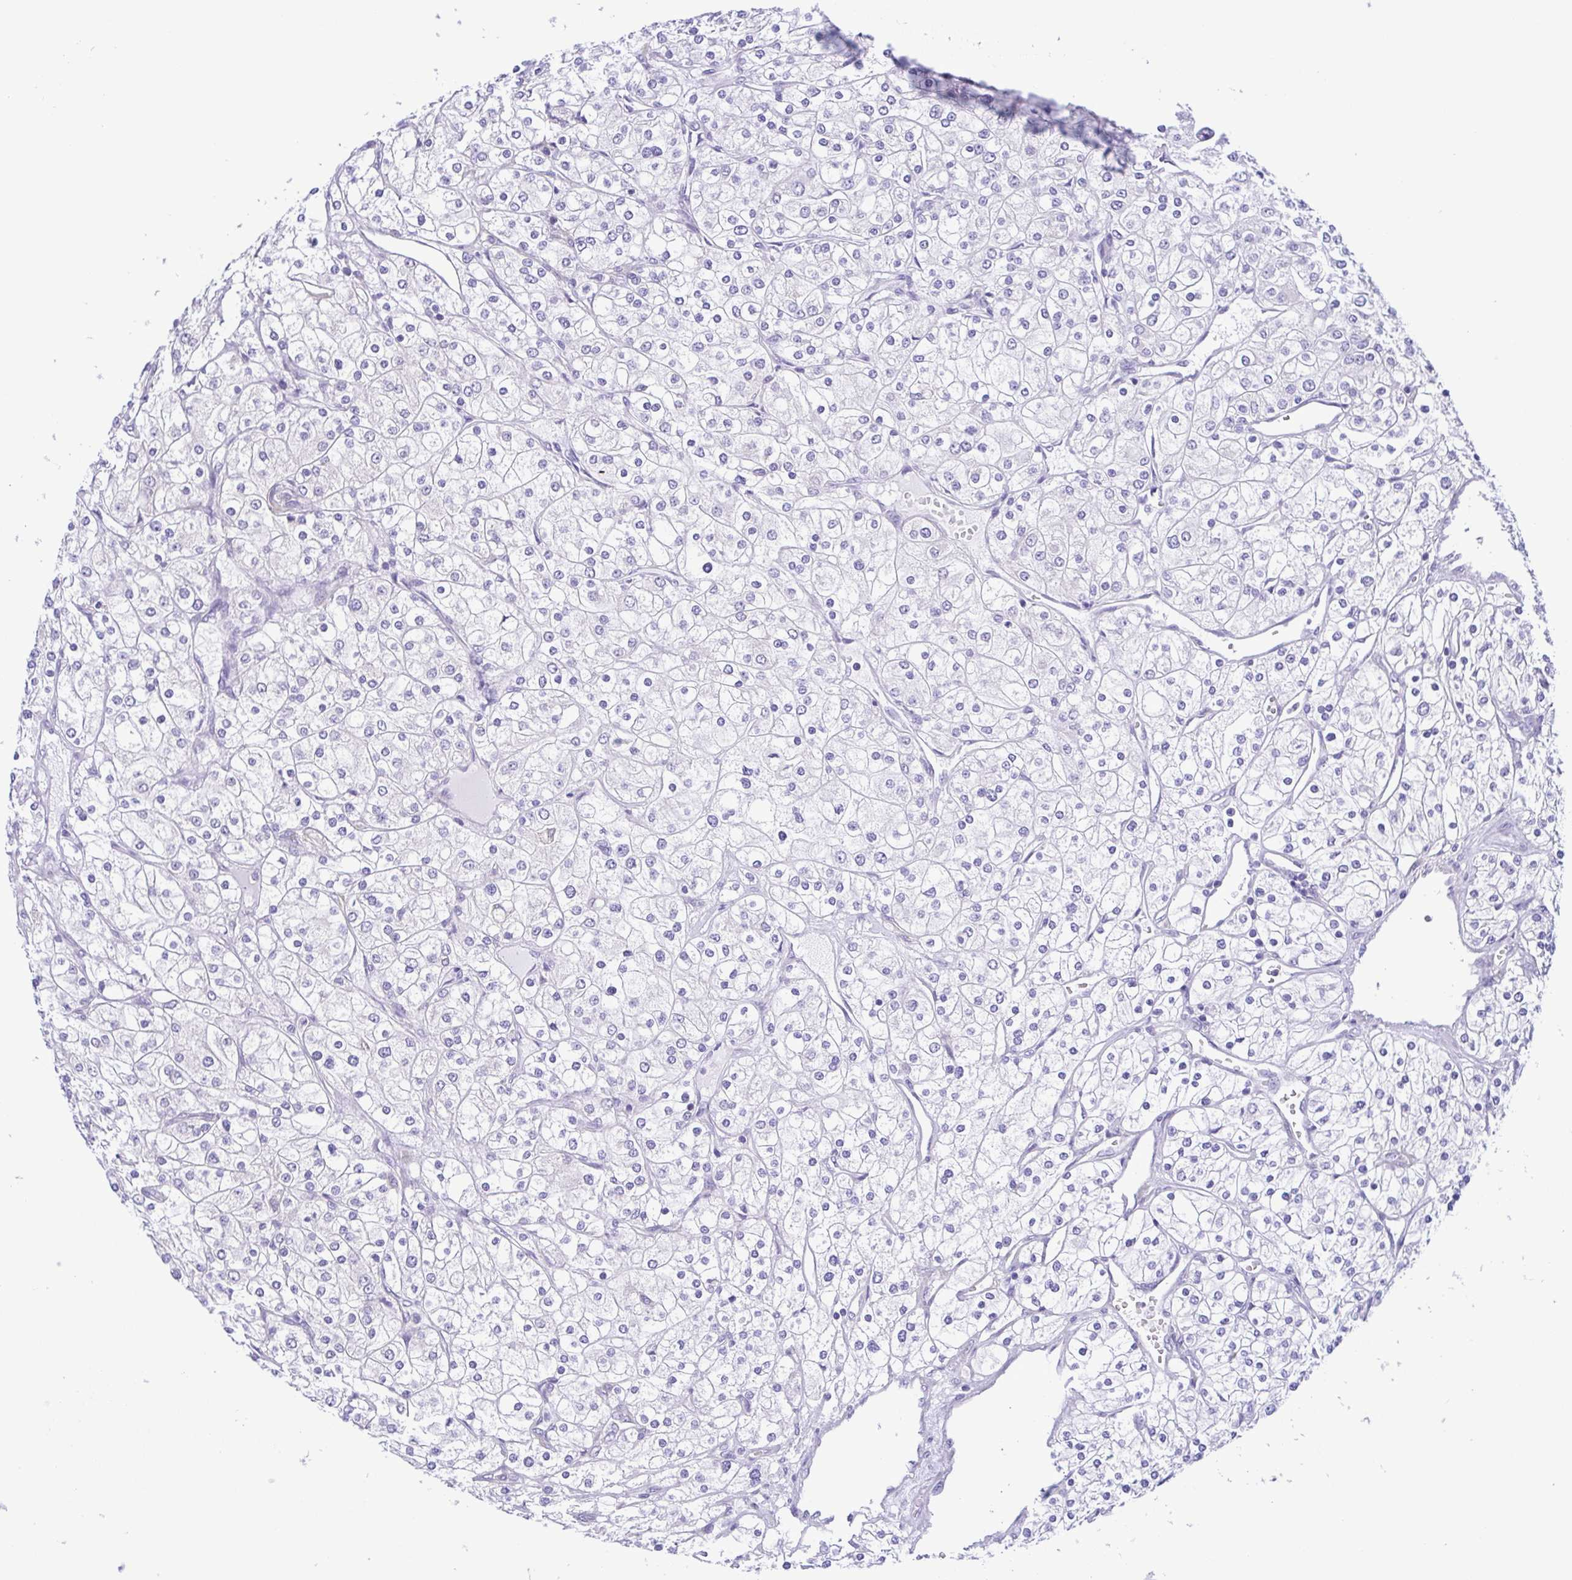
{"staining": {"intensity": "negative", "quantity": "none", "location": "none"}, "tissue": "renal cancer", "cell_type": "Tumor cells", "image_type": "cancer", "snomed": [{"axis": "morphology", "description": "Adenocarcinoma, NOS"}, {"axis": "topography", "description": "Kidney"}], "caption": "This image is of adenocarcinoma (renal) stained with IHC to label a protein in brown with the nuclei are counter-stained blue. There is no staining in tumor cells. (DAB IHC with hematoxylin counter stain).", "gene": "TNNI3", "patient": {"sex": "male", "age": 80}}